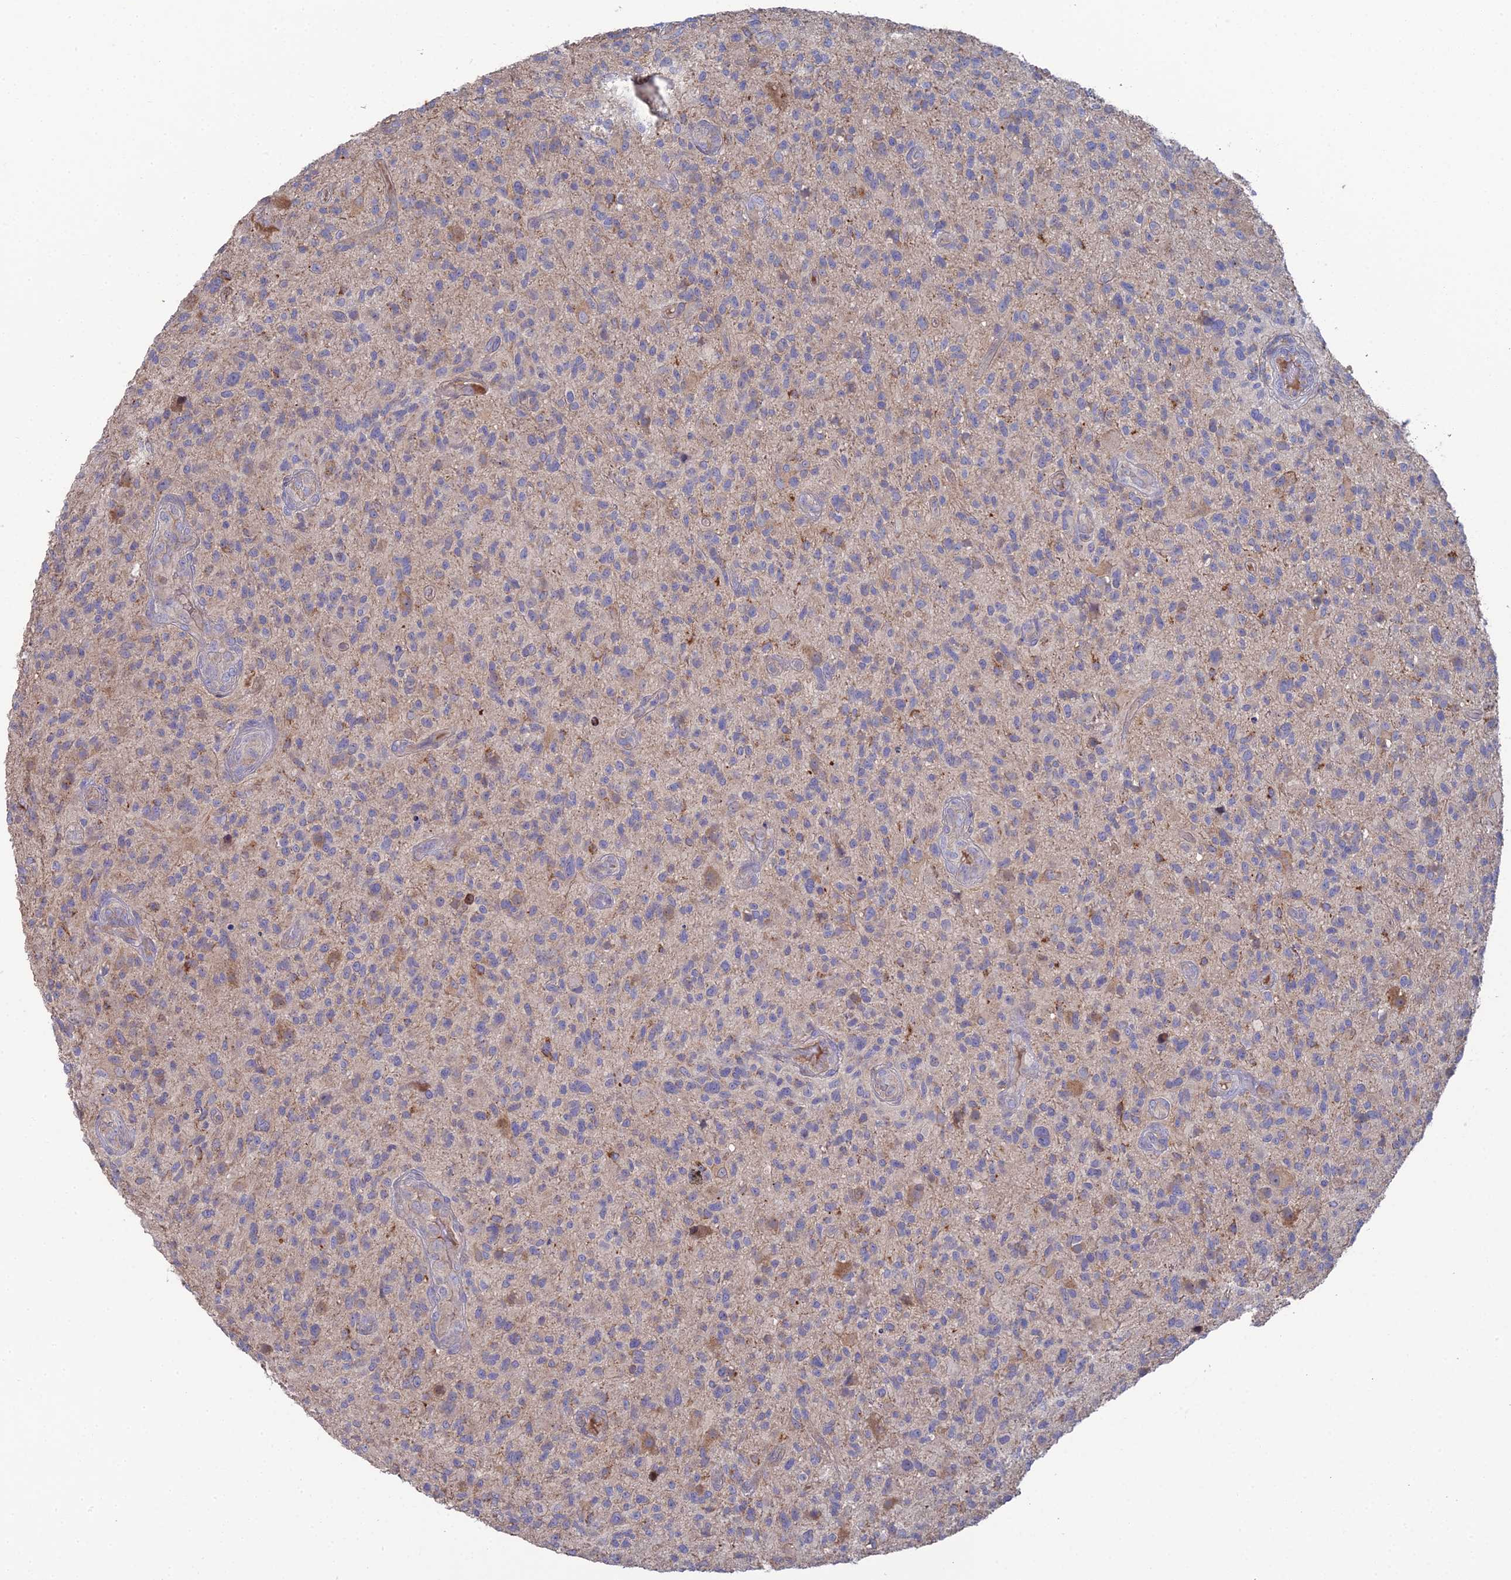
{"staining": {"intensity": "negative", "quantity": "none", "location": "none"}, "tissue": "glioma", "cell_type": "Tumor cells", "image_type": "cancer", "snomed": [{"axis": "morphology", "description": "Glioma, malignant, High grade"}, {"axis": "topography", "description": "Brain"}], "caption": "Human malignant high-grade glioma stained for a protein using IHC shows no positivity in tumor cells.", "gene": "ARL16", "patient": {"sex": "male", "age": 47}}